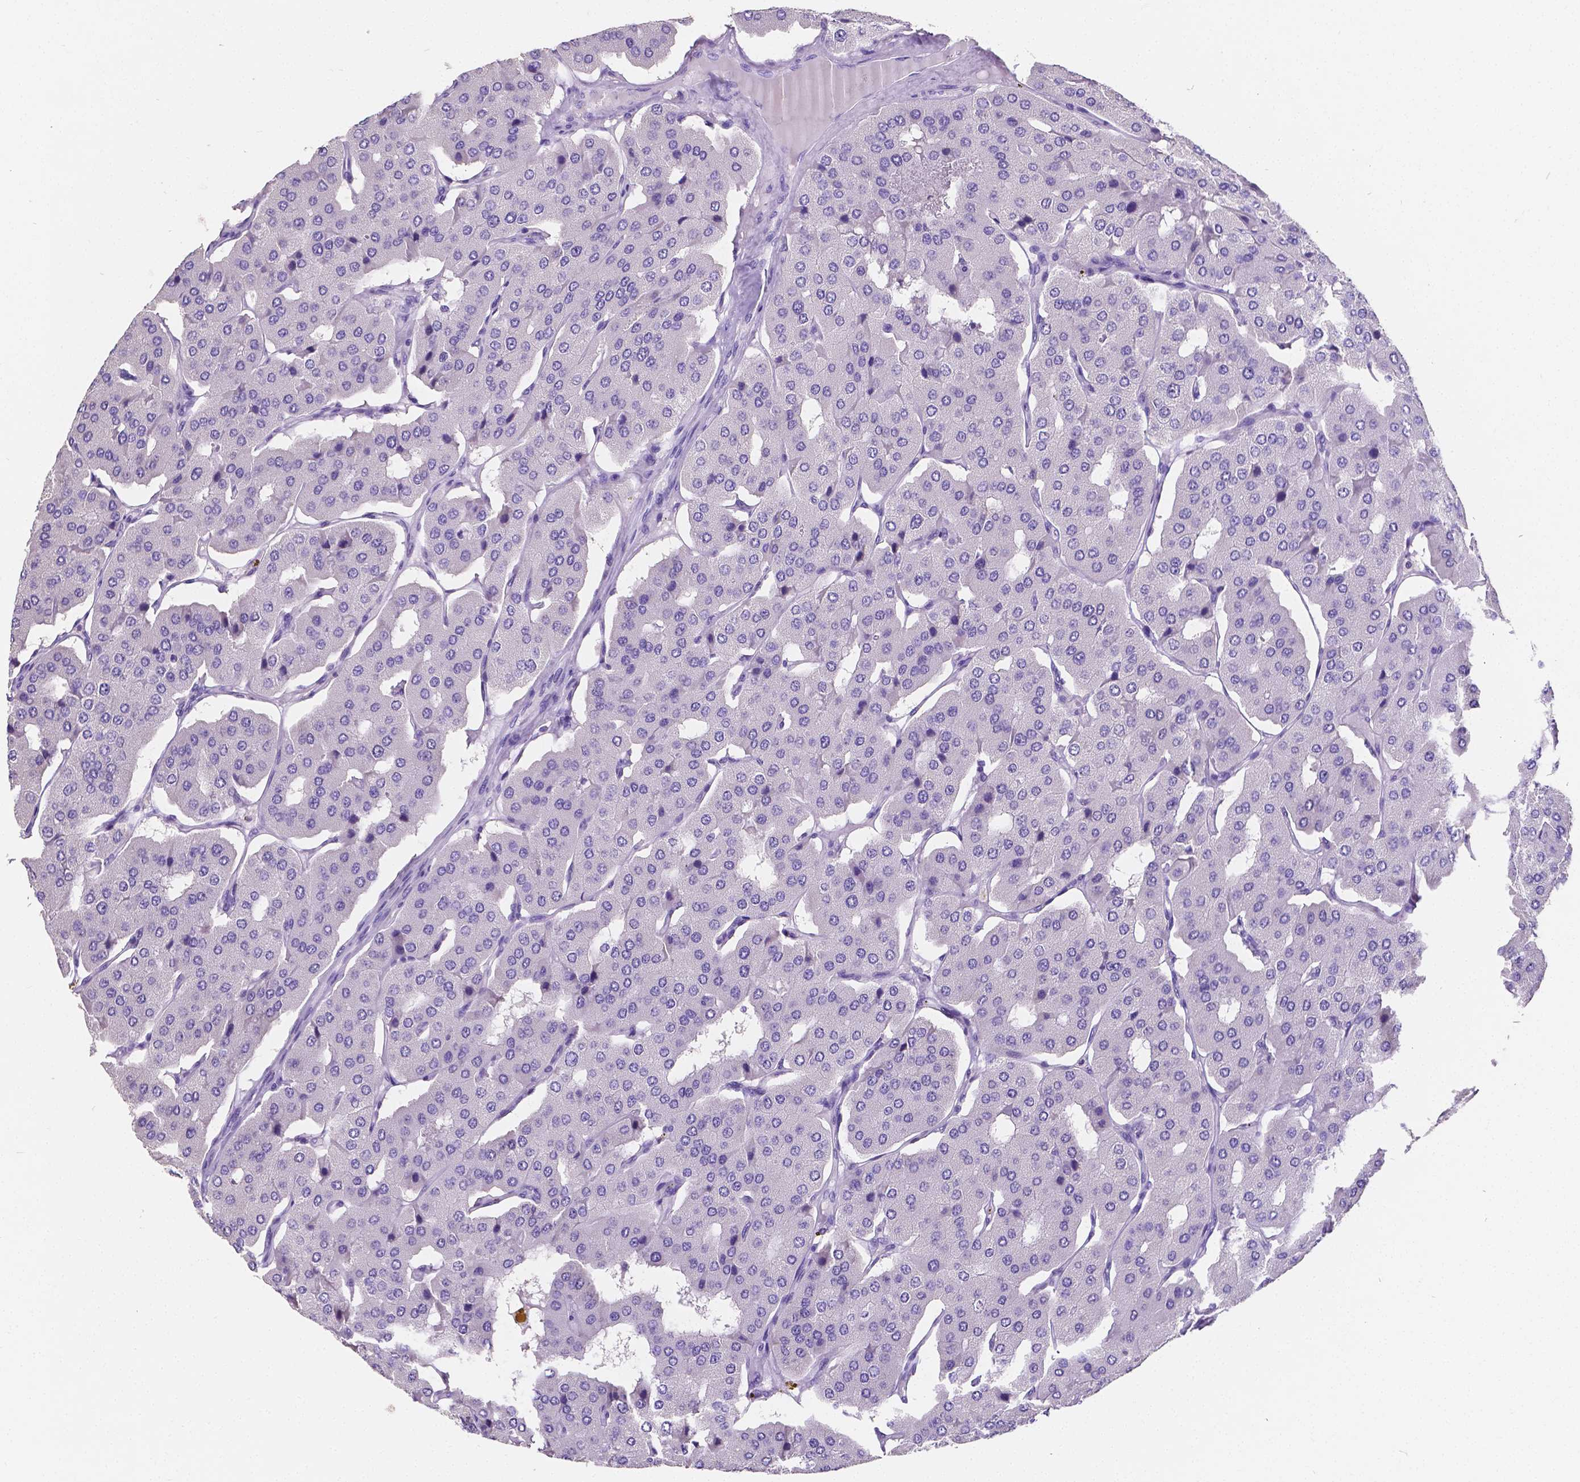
{"staining": {"intensity": "negative", "quantity": "none", "location": "none"}, "tissue": "parathyroid gland", "cell_type": "Glandular cells", "image_type": "normal", "snomed": [{"axis": "morphology", "description": "Normal tissue, NOS"}, {"axis": "morphology", "description": "Adenoma, NOS"}, {"axis": "topography", "description": "Parathyroid gland"}], "caption": "The IHC micrograph has no significant staining in glandular cells of parathyroid gland. The staining is performed using DAB (3,3'-diaminobenzidine) brown chromogen with nuclei counter-stained in using hematoxylin.", "gene": "SATB2", "patient": {"sex": "female", "age": 86}}